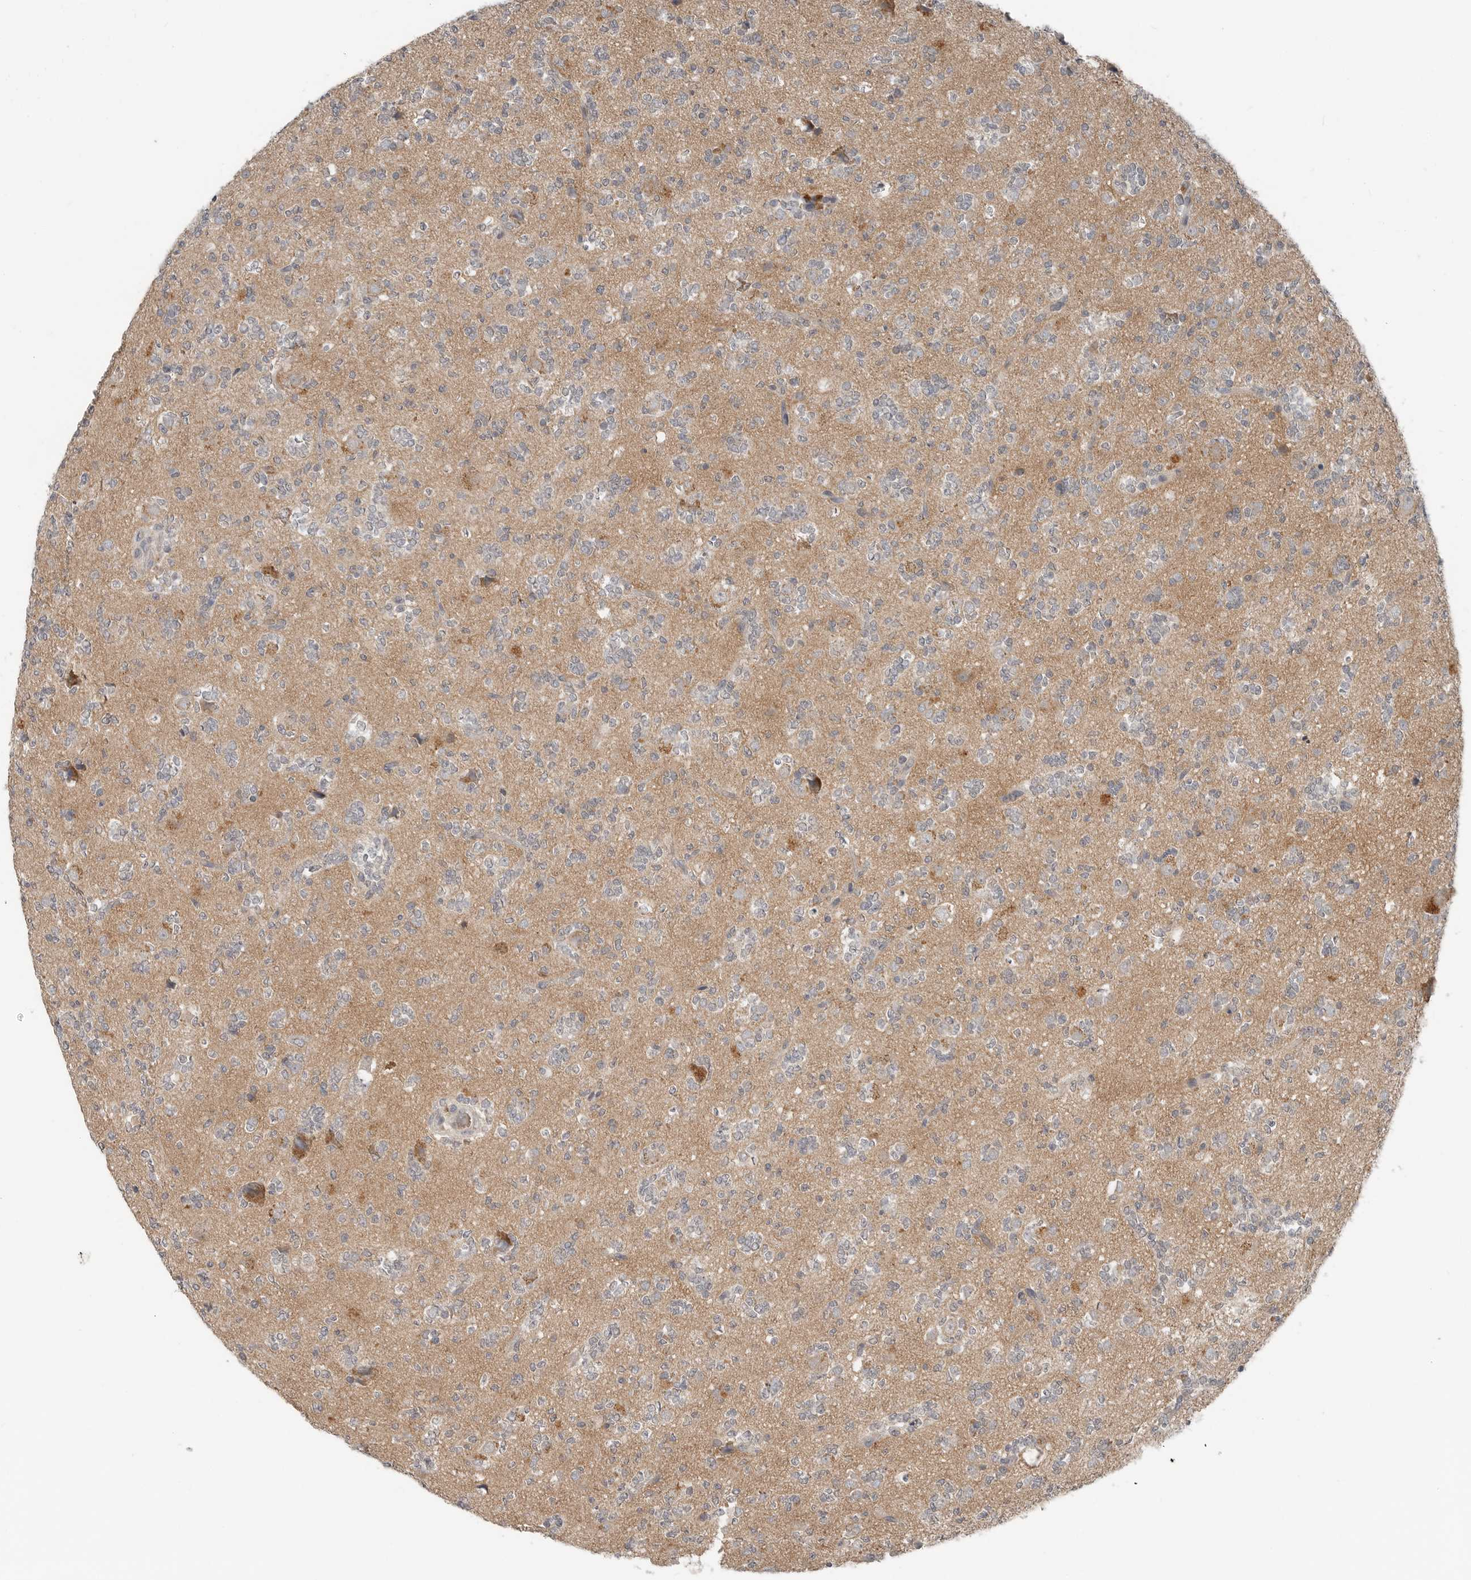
{"staining": {"intensity": "negative", "quantity": "none", "location": "none"}, "tissue": "glioma", "cell_type": "Tumor cells", "image_type": "cancer", "snomed": [{"axis": "morphology", "description": "Glioma, malignant, High grade"}, {"axis": "topography", "description": "Brain"}], "caption": "Immunohistochemistry photomicrograph of malignant glioma (high-grade) stained for a protein (brown), which exhibits no staining in tumor cells.", "gene": "FCRLB", "patient": {"sex": "female", "age": 62}}